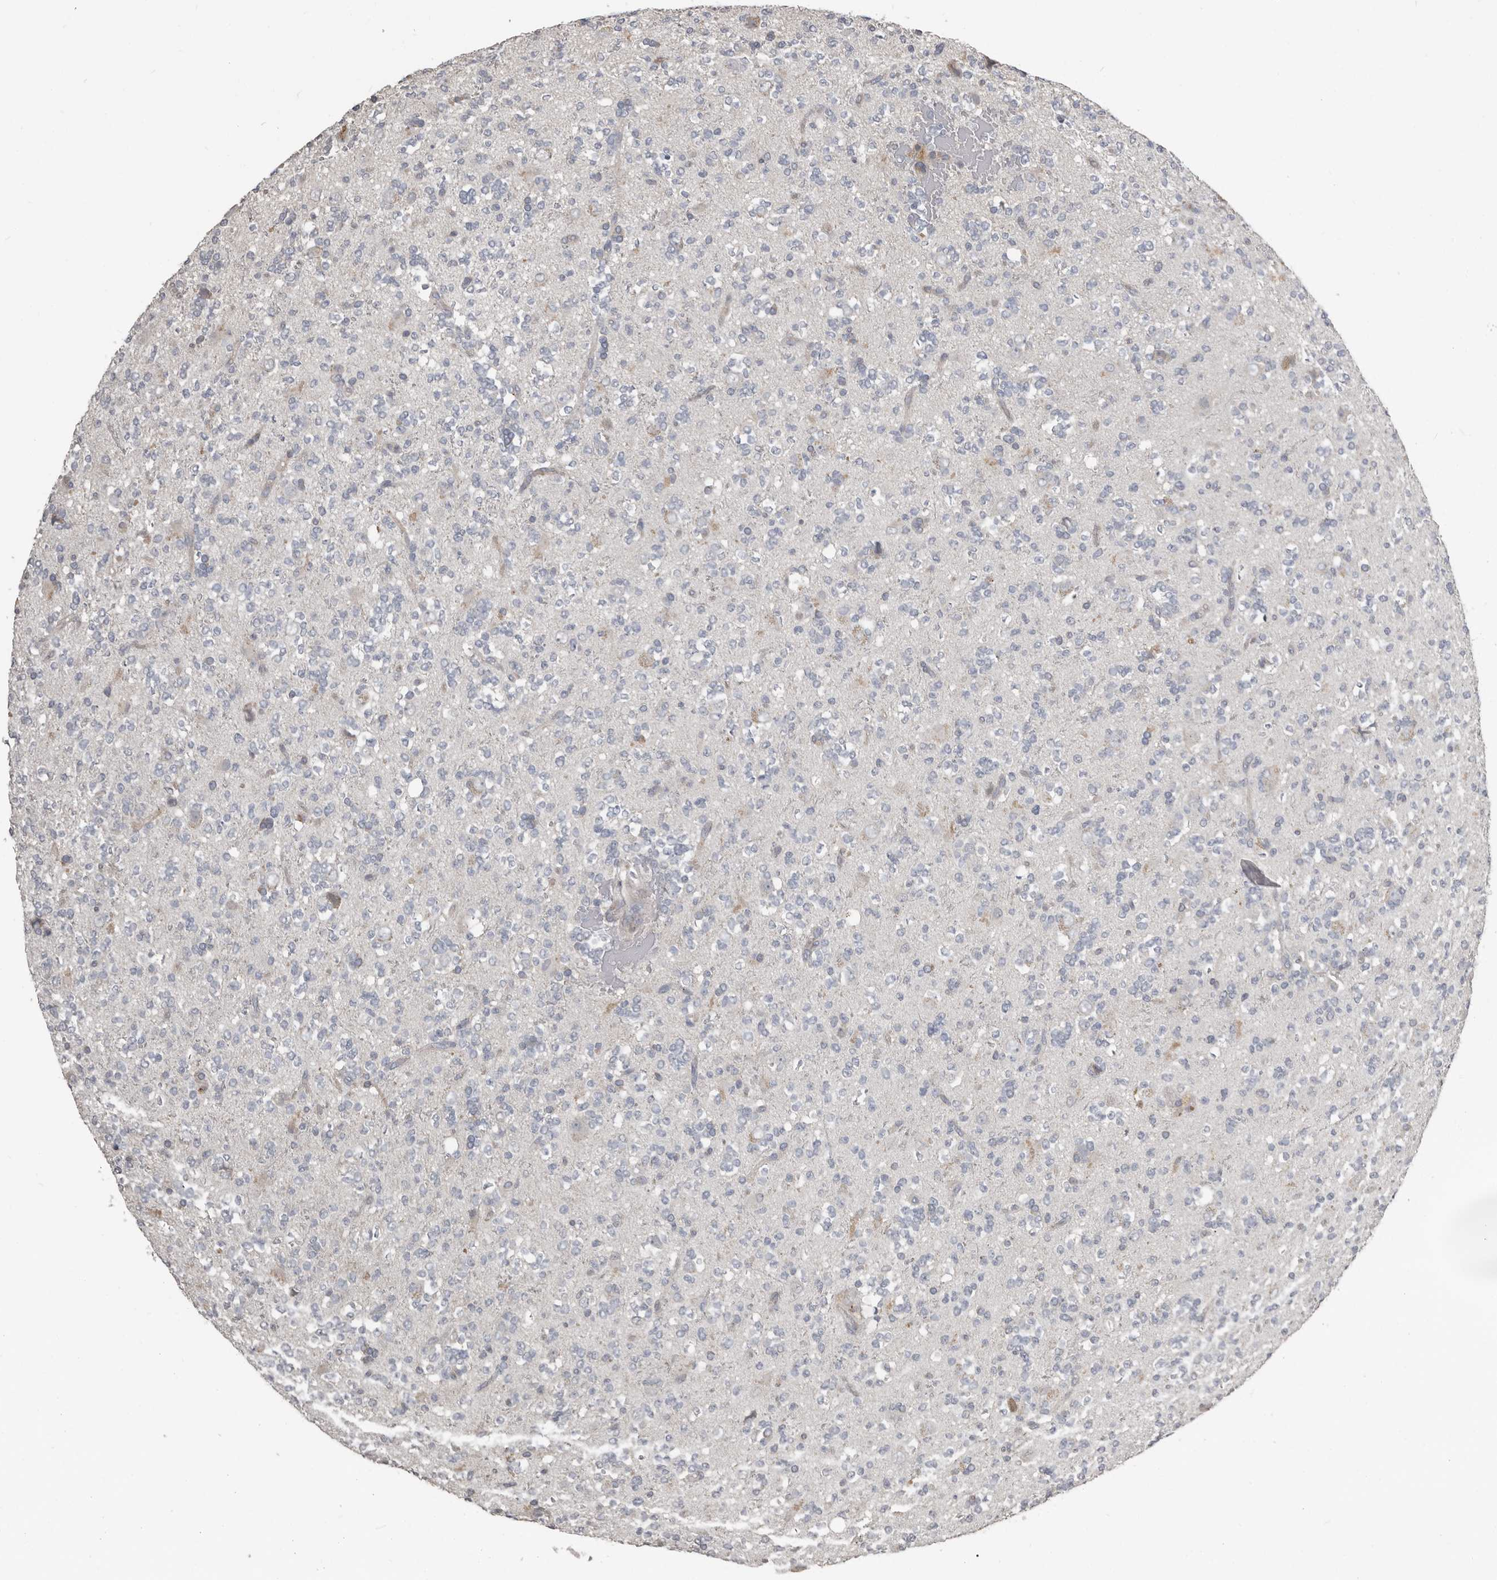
{"staining": {"intensity": "negative", "quantity": "none", "location": "none"}, "tissue": "glioma", "cell_type": "Tumor cells", "image_type": "cancer", "snomed": [{"axis": "morphology", "description": "Glioma, malignant, High grade"}, {"axis": "topography", "description": "Brain"}], "caption": "The photomicrograph shows no significant expression in tumor cells of glioma. (DAB (3,3'-diaminobenzidine) IHC with hematoxylin counter stain).", "gene": "KCNJ8", "patient": {"sex": "female", "age": 62}}